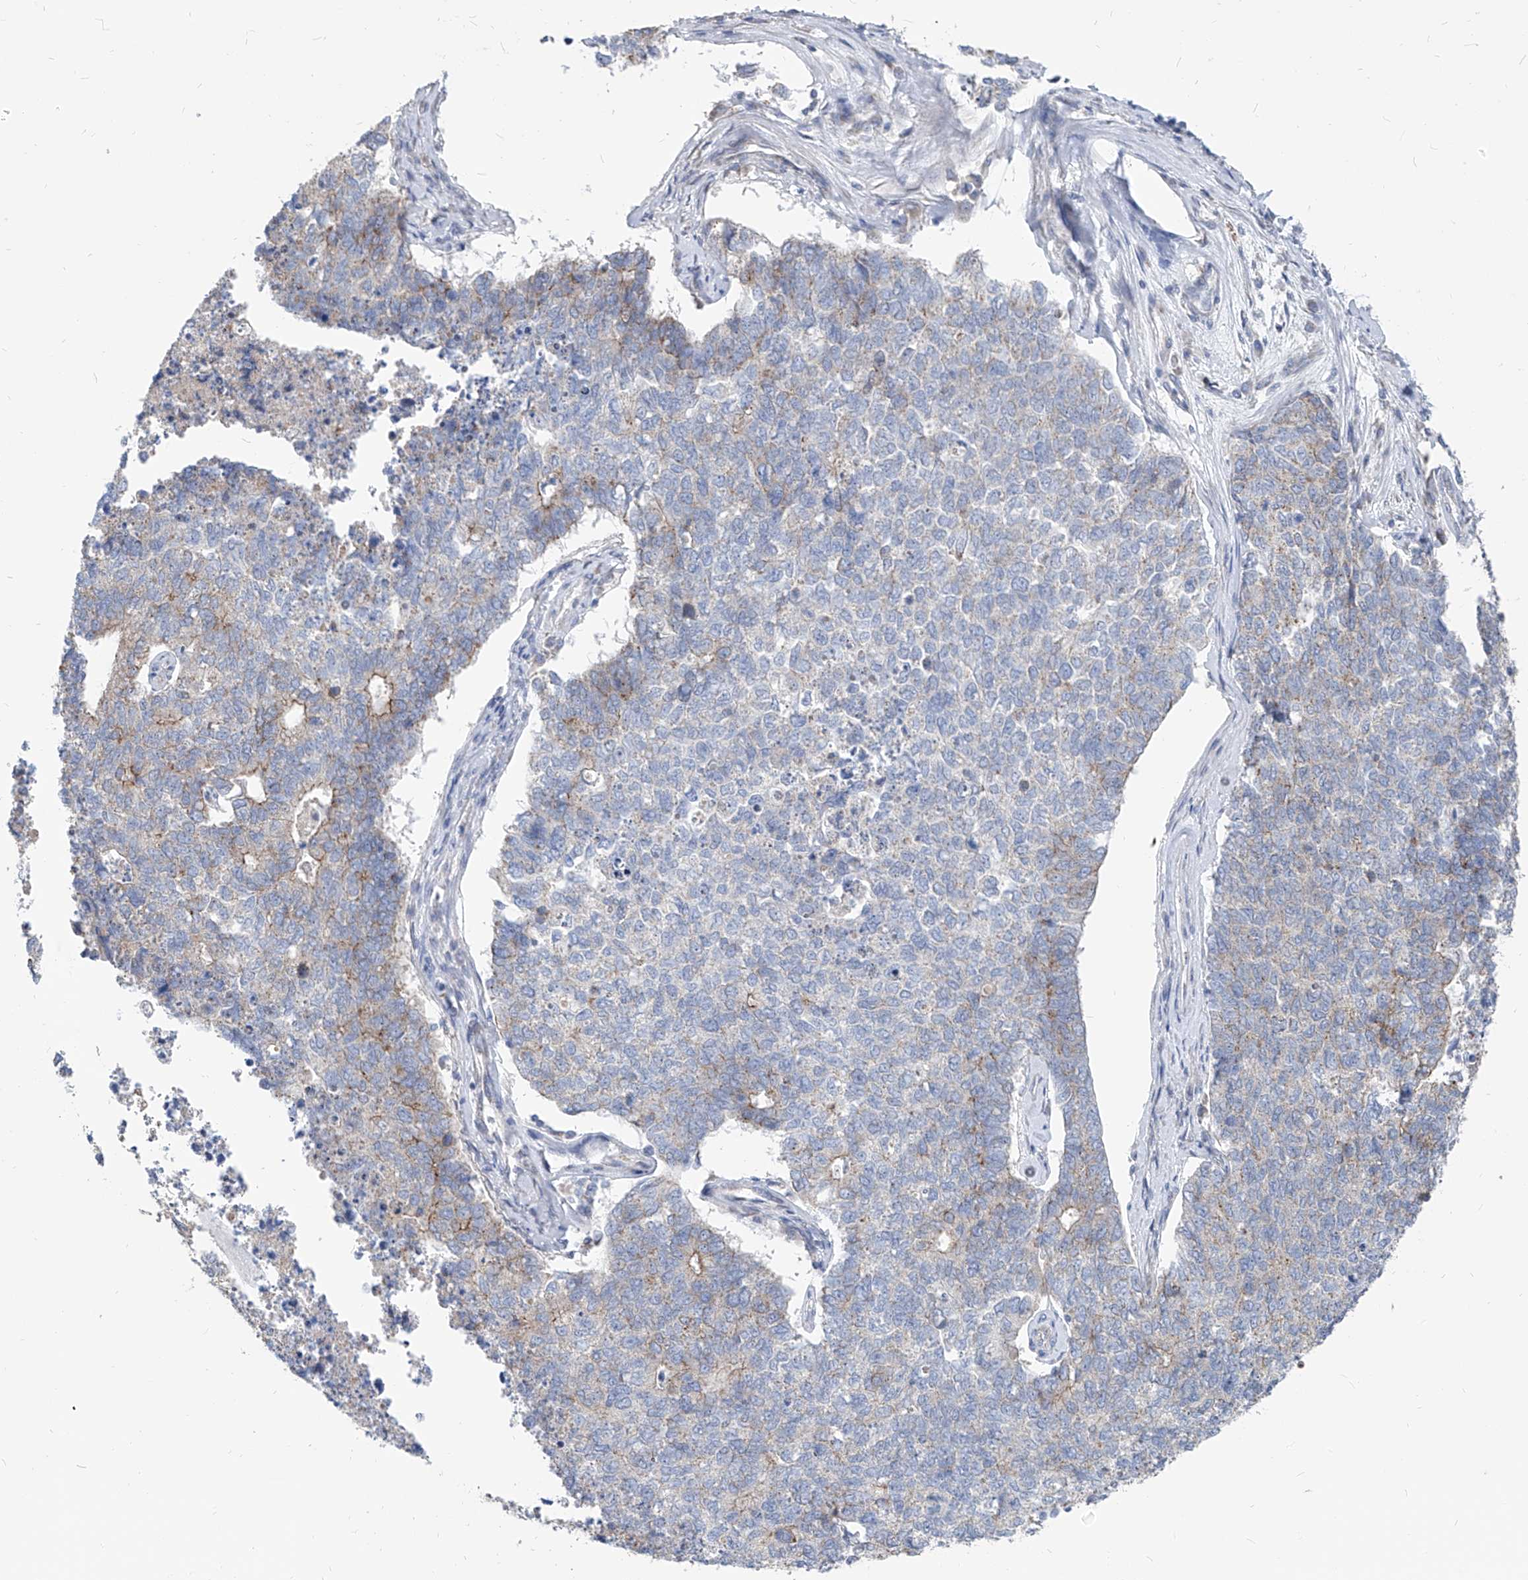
{"staining": {"intensity": "weak", "quantity": "<25%", "location": "cytoplasmic/membranous"}, "tissue": "cervical cancer", "cell_type": "Tumor cells", "image_type": "cancer", "snomed": [{"axis": "morphology", "description": "Squamous cell carcinoma, NOS"}, {"axis": "topography", "description": "Cervix"}], "caption": "Tumor cells are negative for protein expression in human cervical cancer.", "gene": "AGPS", "patient": {"sex": "female", "age": 63}}